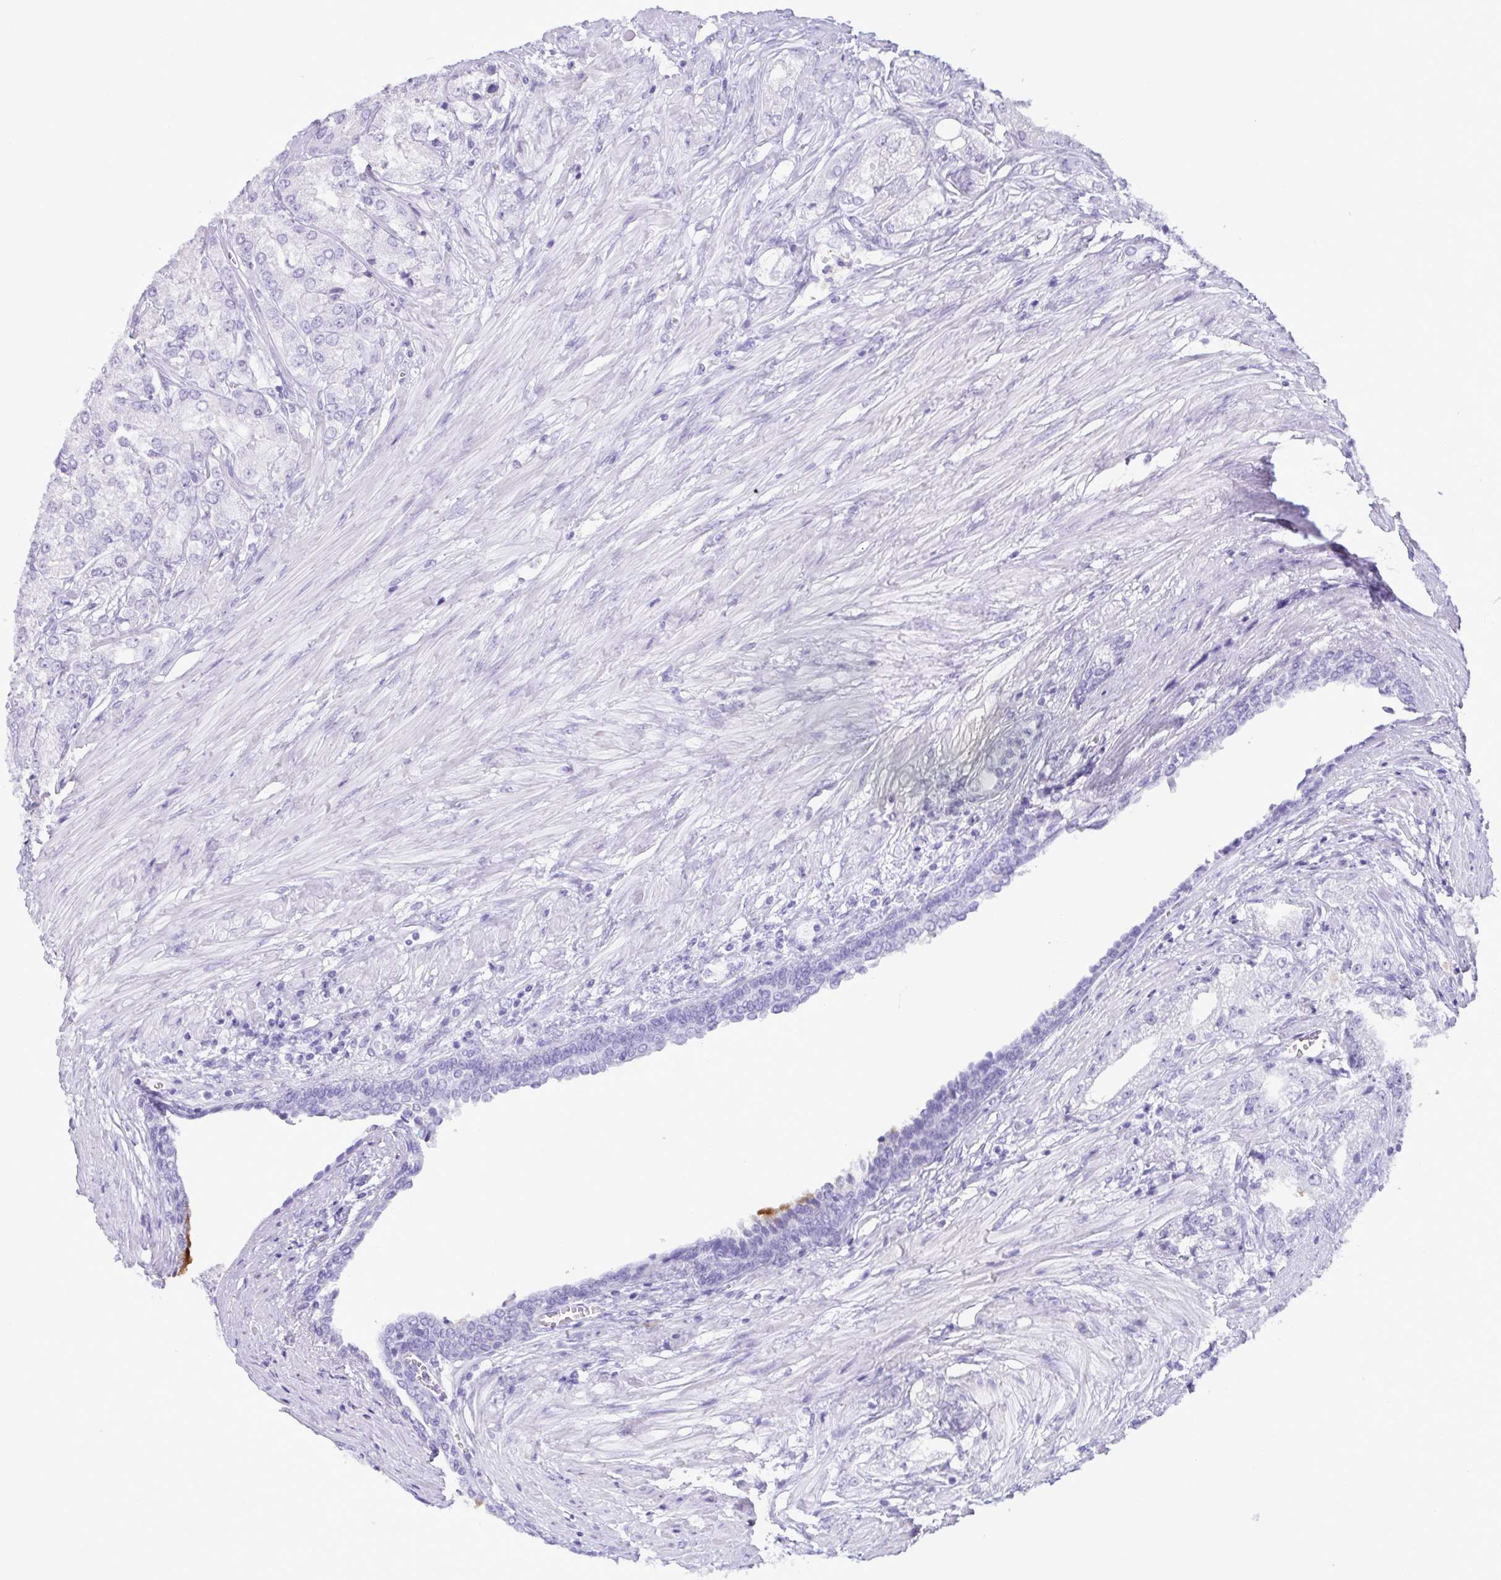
{"staining": {"intensity": "negative", "quantity": "none", "location": "none"}, "tissue": "prostate cancer", "cell_type": "Tumor cells", "image_type": "cancer", "snomed": [{"axis": "morphology", "description": "Adenocarcinoma, High grade"}, {"axis": "topography", "description": "Prostate"}], "caption": "The photomicrograph shows no staining of tumor cells in prostate high-grade adenocarcinoma.", "gene": "LTF", "patient": {"sex": "male", "age": 61}}